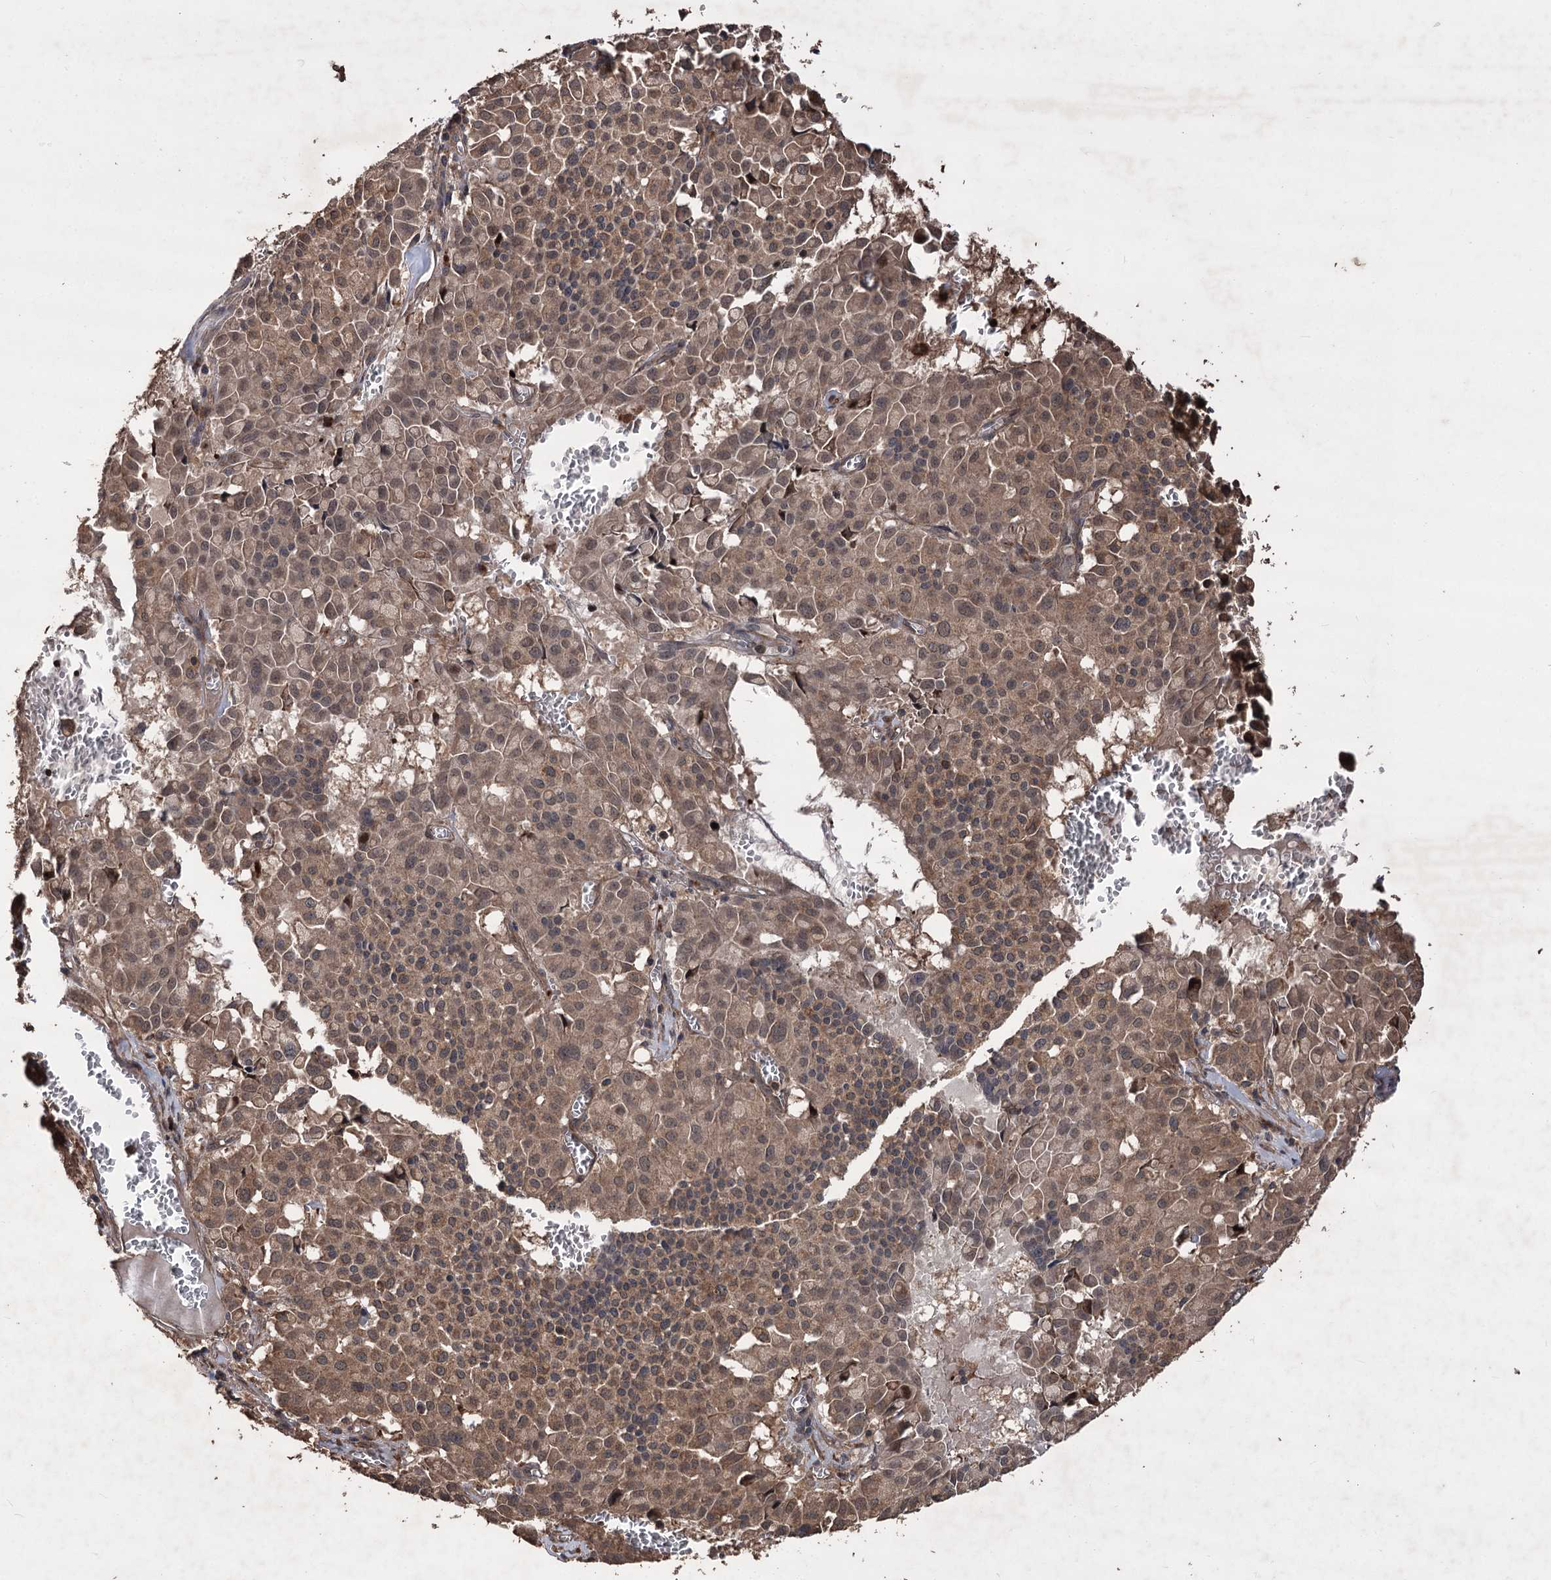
{"staining": {"intensity": "moderate", "quantity": ">75%", "location": "cytoplasmic/membranous"}, "tissue": "pancreatic cancer", "cell_type": "Tumor cells", "image_type": "cancer", "snomed": [{"axis": "morphology", "description": "Adenocarcinoma, NOS"}, {"axis": "topography", "description": "Pancreas"}], "caption": "A photomicrograph of pancreatic cancer (adenocarcinoma) stained for a protein exhibits moderate cytoplasmic/membranous brown staining in tumor cells. (DAB IHC with brightfield microscopy, high magnification).", "gene": "RASSF3", "patient": {"sex": "male", "age": 65}}